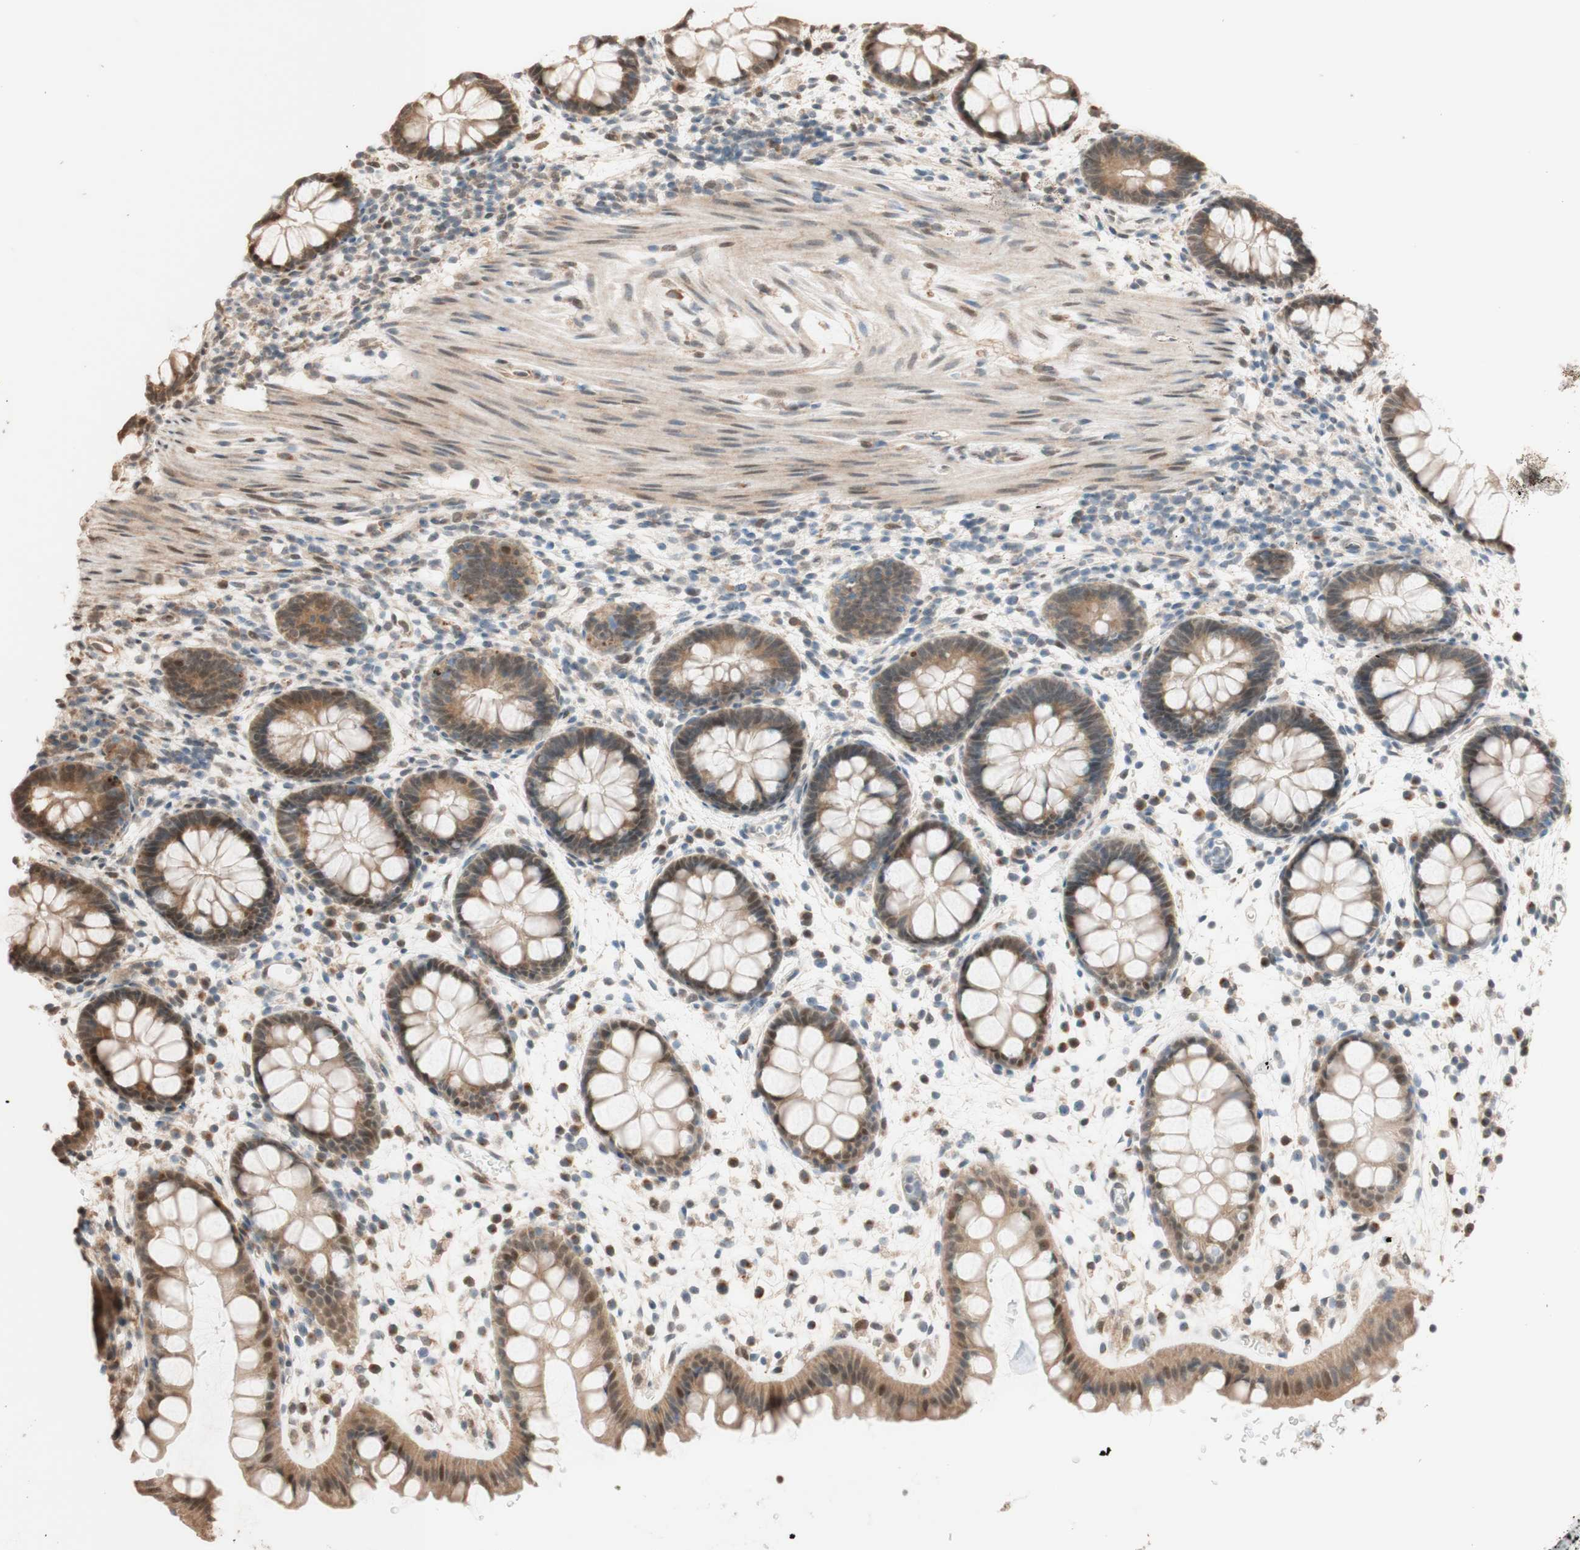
{"staining": {"intensity": "moderate", "quantity": ">75%", "location": "cytoplasmic/membranous"}, "tissue": "rectum", "cell_type": "Glandular cells", "image_type": "normal", "snomed": [{"axis": "morphology", "description": "Normal tissue, NOS"}, {"axis": "topography", "description": "Rectum"}], "caption": "Brown immunohistochemical staining in unremarkable human rectum reveals moderate cytoplasmic/membranous positivity in approximately >75% of glandular cells. The protein is shown in brown color, while the nuclei are stained blue.", "gene": "CCNC", "patient": {"sex": "female", "age": 24}}